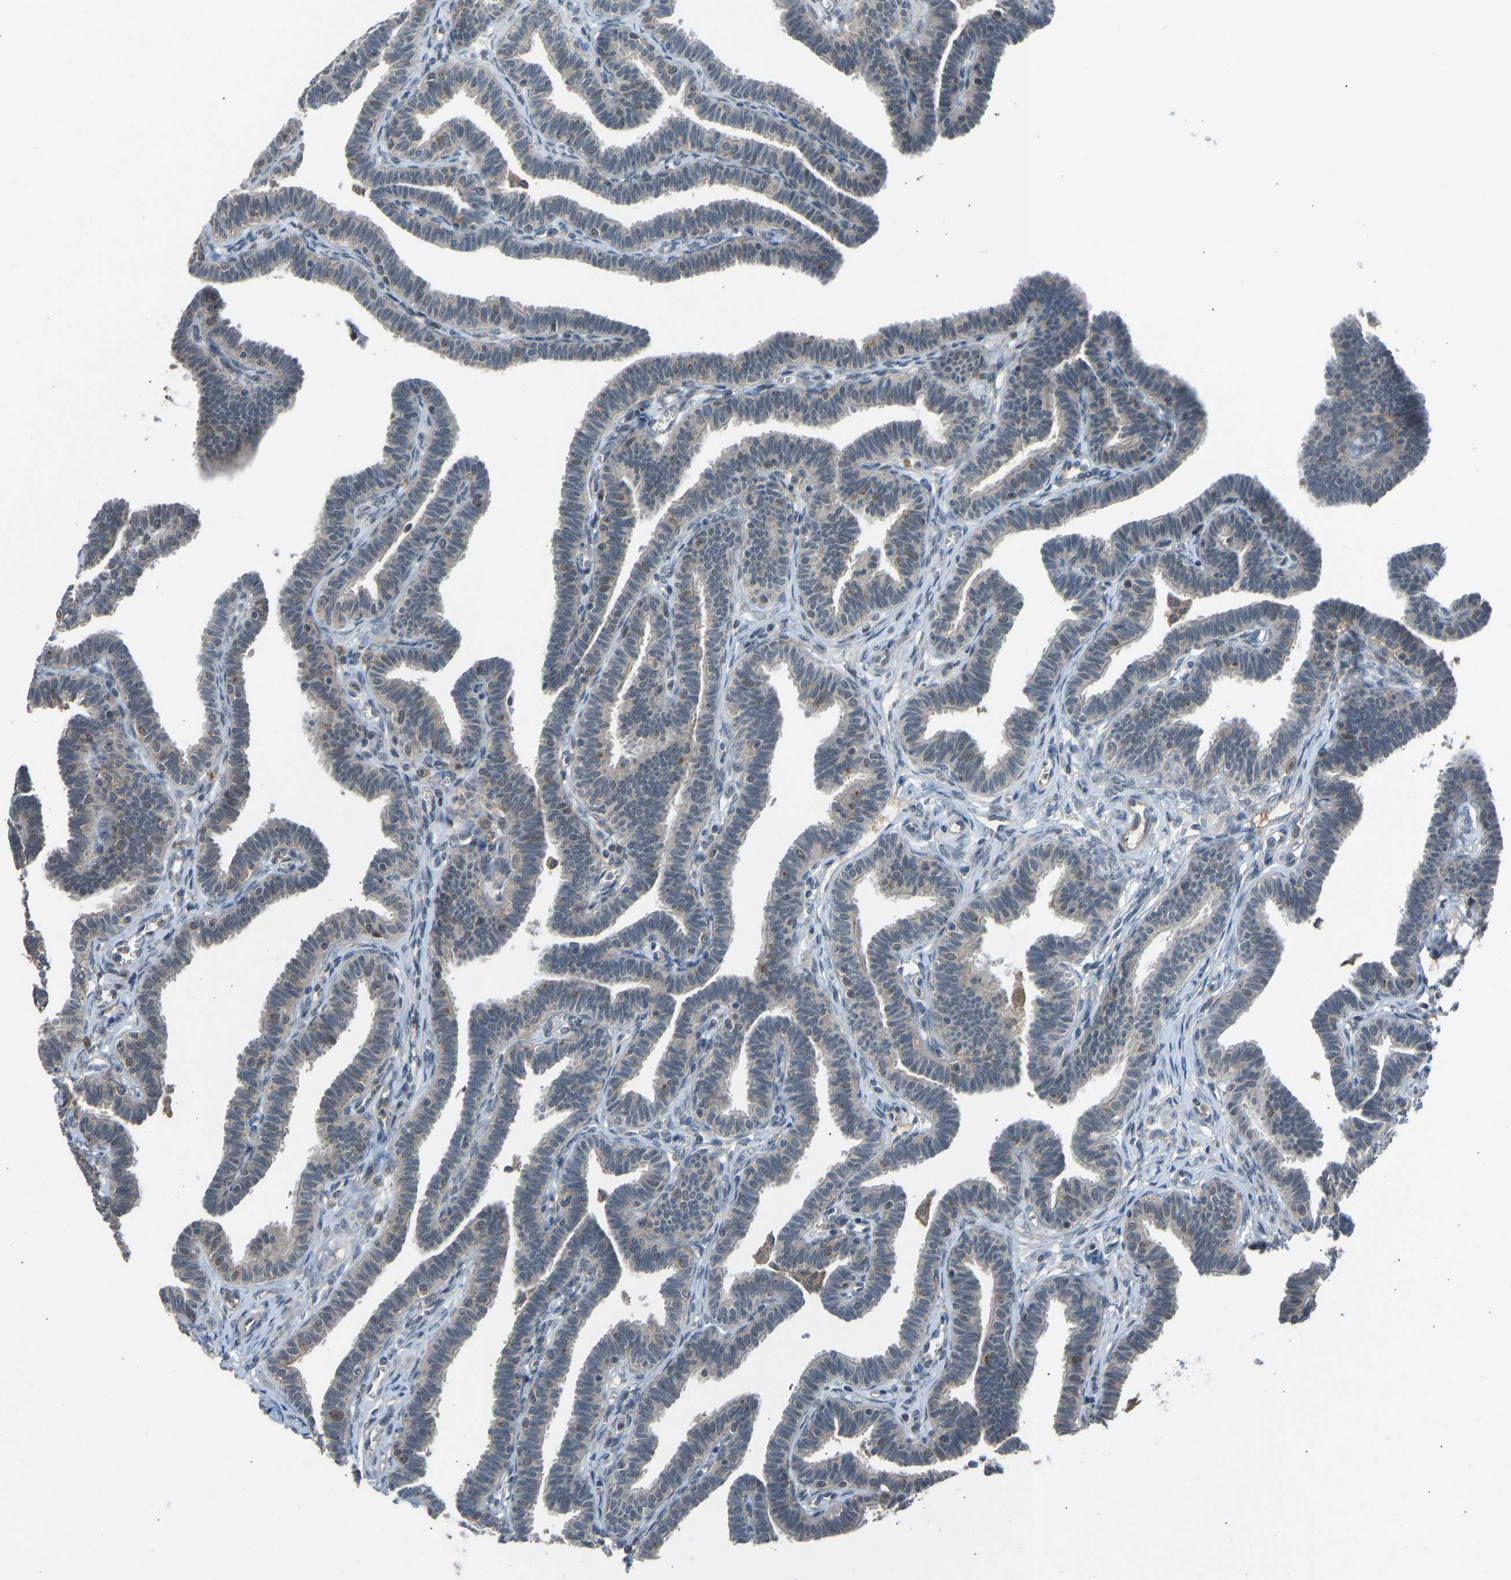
{"staining": {"intensity": "weak", "quantity": "25%-75%", "location": "cytoplasmic/membranous,nuclear"}, "tissue": "fallopian tube", "cell_type": "Glandular cells", "image_type": "normal", "snomed": [{"axis": "morphology", "description": "Normal tissue, NOS"}, {"axis": "topography", "description": "Fallopian tube"}, {"axis": "topography", "description": "Ovary"}], "caption": "Fallopian tube stained for a protein shows weak cytoplasmic/membranous,nuclear positivity in glandular cells. (IHC, brightfield microscopy, high magnification).", "gene": "SLC43A1", "patient": {"sex": "female", "age": 23}}